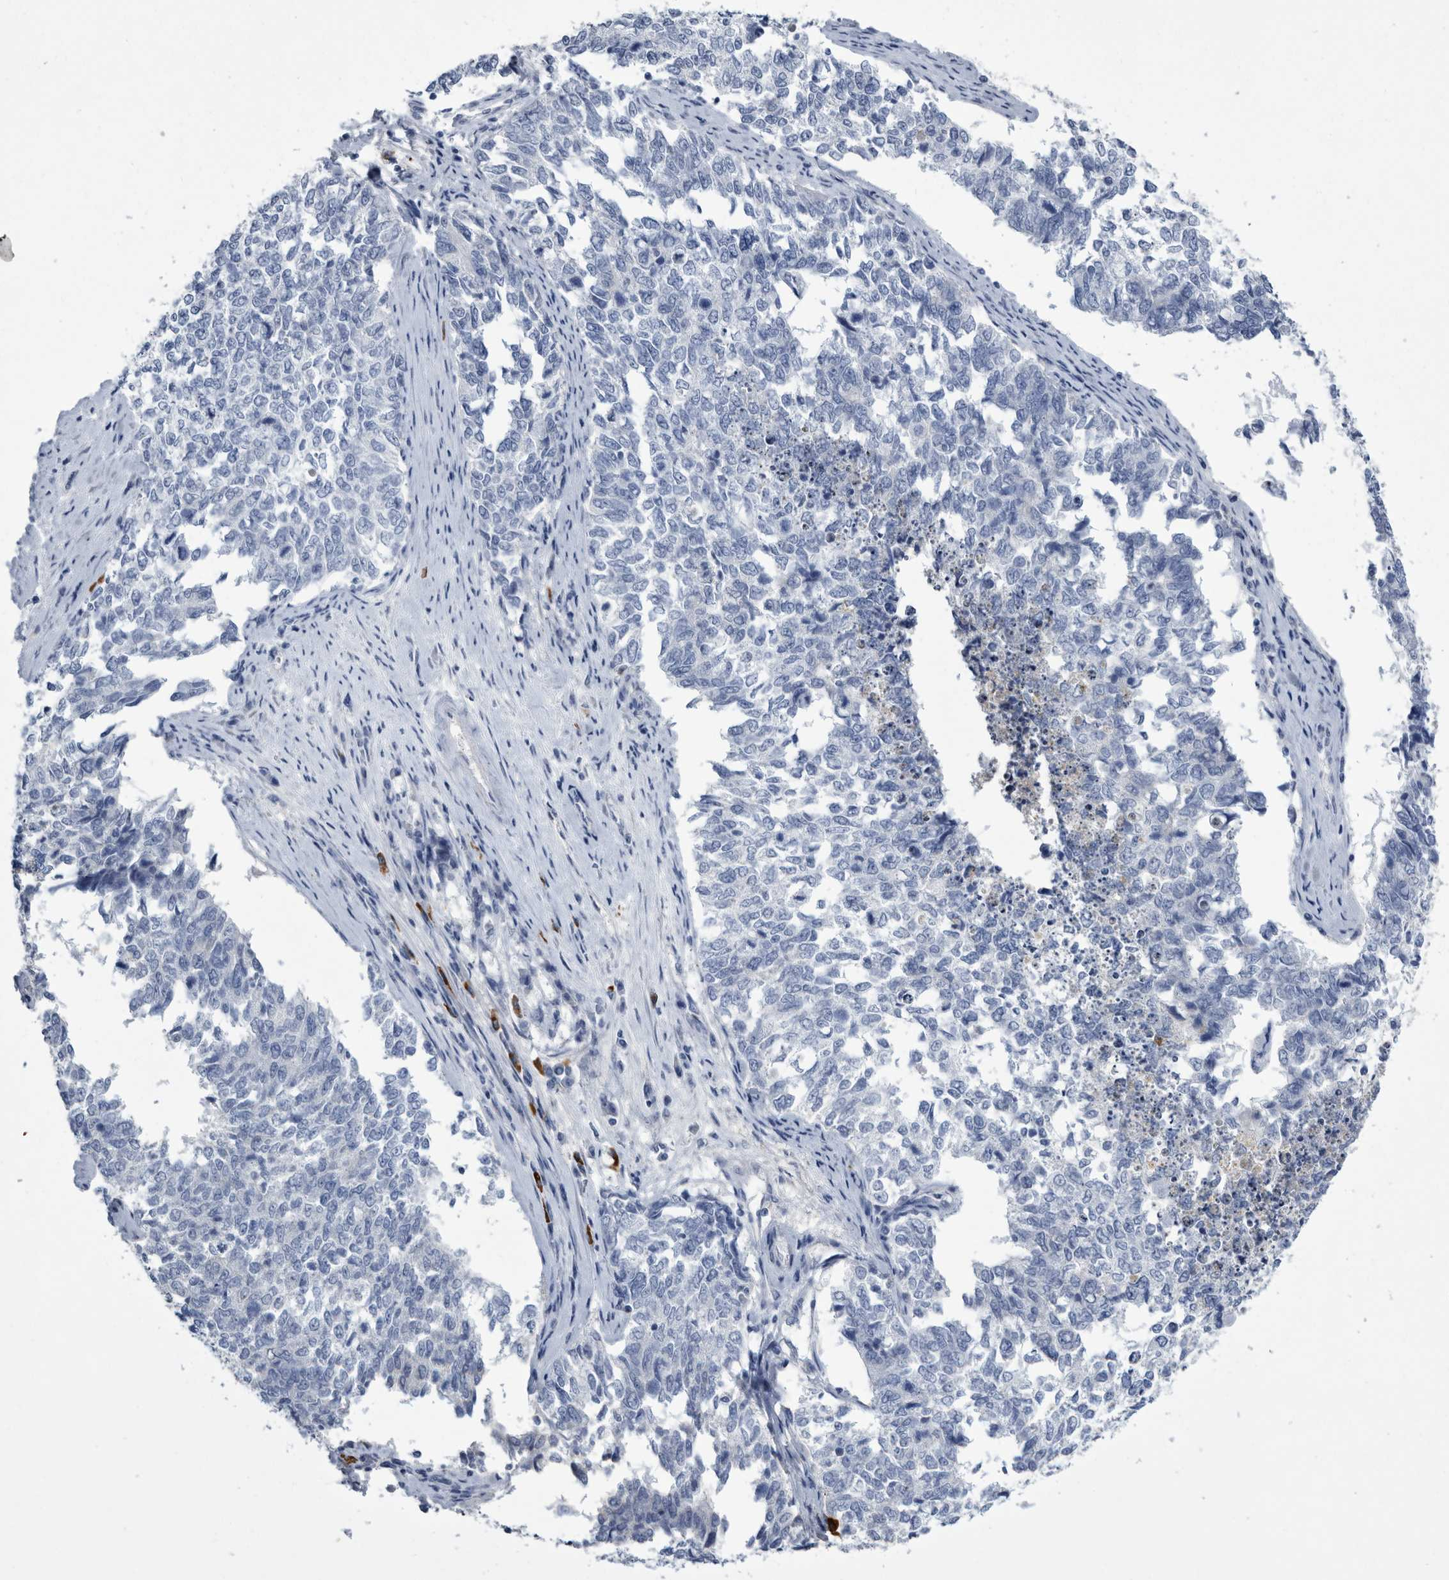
{"staining": {"intensity": "negative", "quantity": "none", "location": "none"}, "tissue": "cervical cancer", "cell_type": "Tumor cells", "image_type": "cancer", "snomed": [{"axis": "morphology", "description": "Squamous cell carcinoma, NOS"}, {"axis": "topography", "description": "Cervix"}], "caption": "Tumor cells are negative for brown protein staining in cervical cancer (squamous cell carcinoma).", "gene": "BTBD6", "patient": {"sex": "female", "age": 63}}